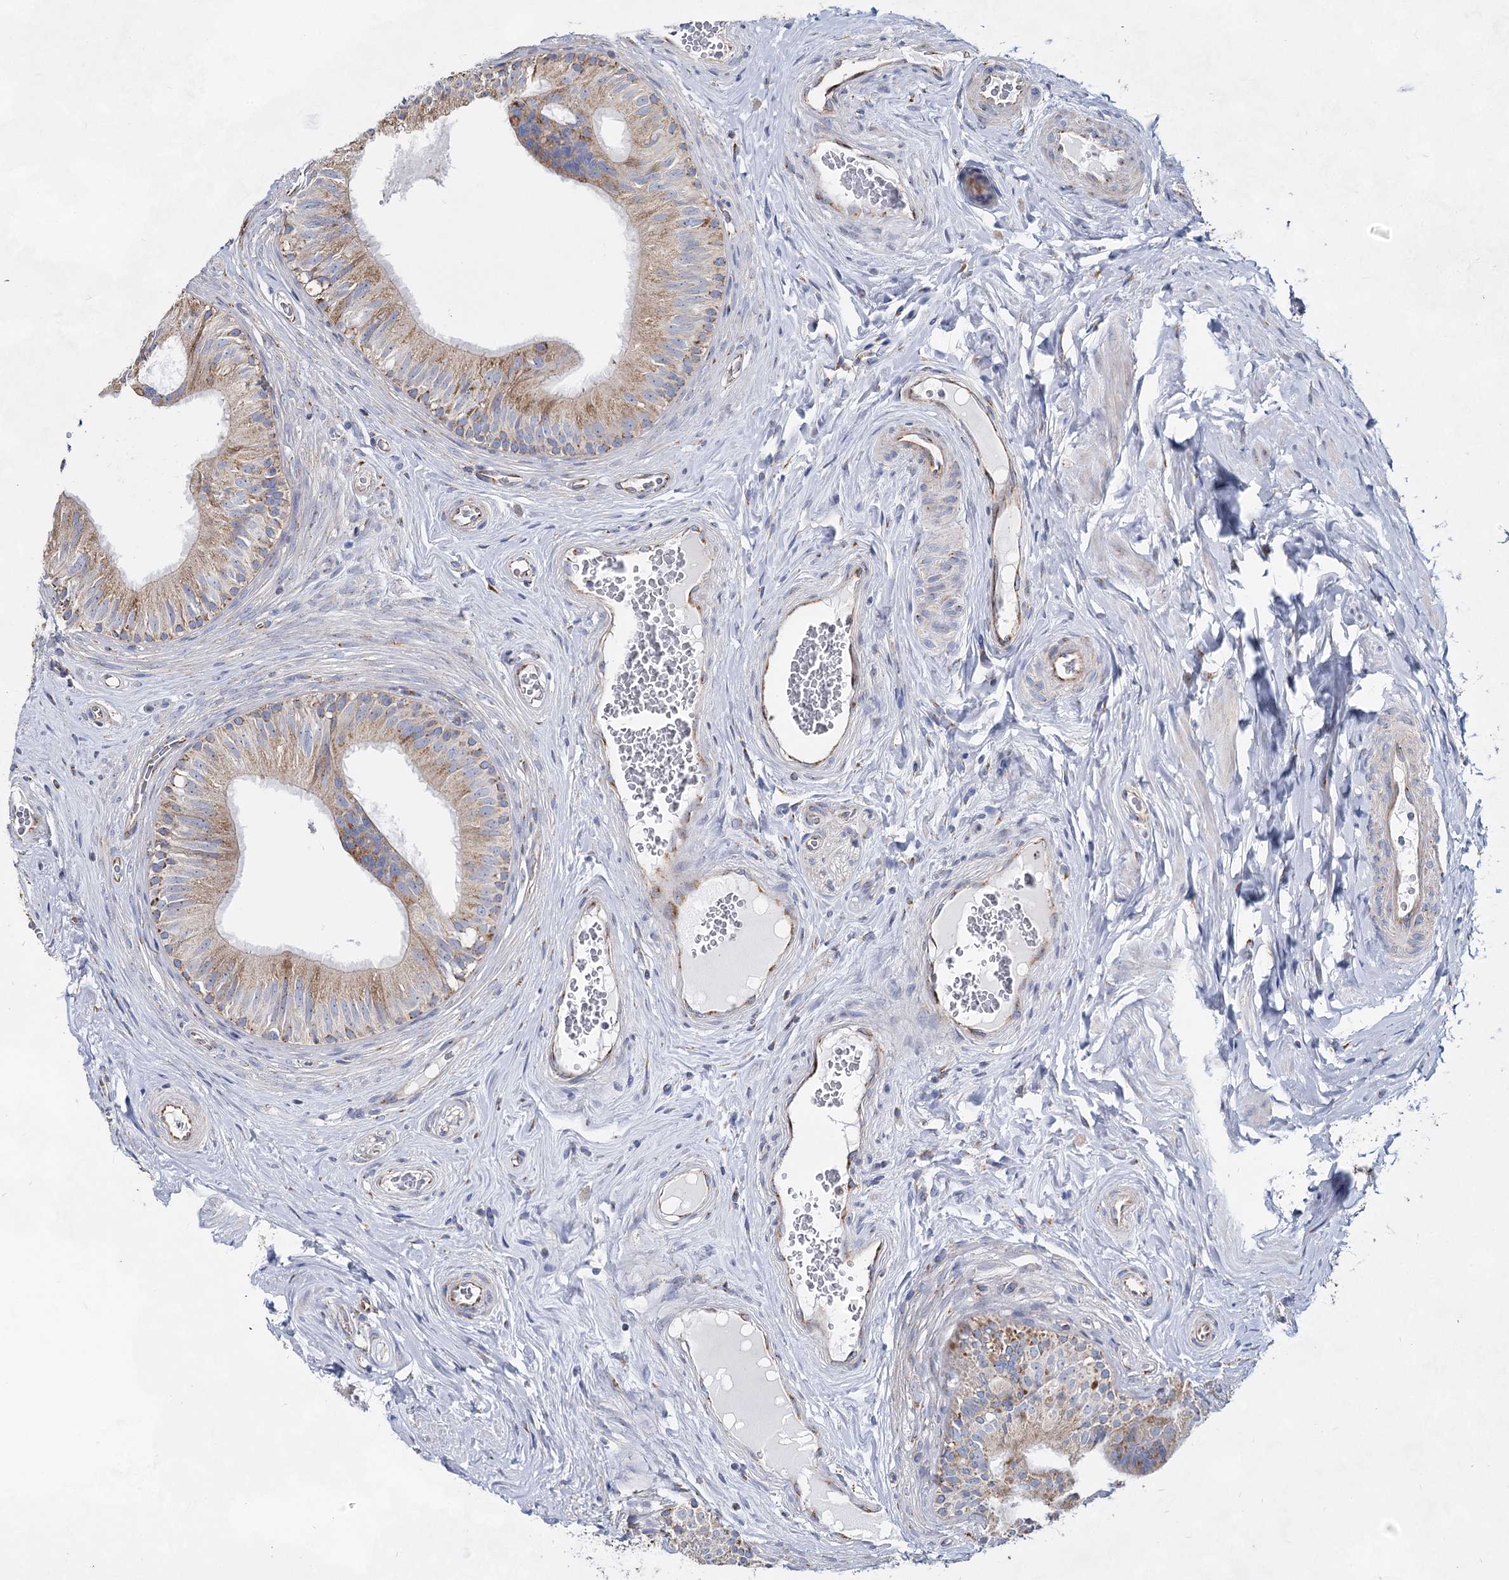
{"staining": {"intensity": "moderate", "quantity": "25%-75%", "location": "cytoplasmic/membranous"}, "tissue": "epididymis", "cell_type": "Glandular cells", "image_type": "normal", "snomed": [{"axis": "morphology", "description": "Normal tissue, NOS"}, {"axis": "topography", "description": "Epididymis"}], "caption": "The histopathology image shows immunohistochemical staining of benign epididymis. There is moderate cytoplasmic/membranous positivity is identified in approximately 25%-75% of glandular cells. The staining is performed using DAB (3,3'-diaminobenzidine) brown chromogen to label protein expression. The nuclei are counter-stained blue using hematoxylin.", "gene": "CCDC73", "patient": {"sex": "male", "age": 46}}